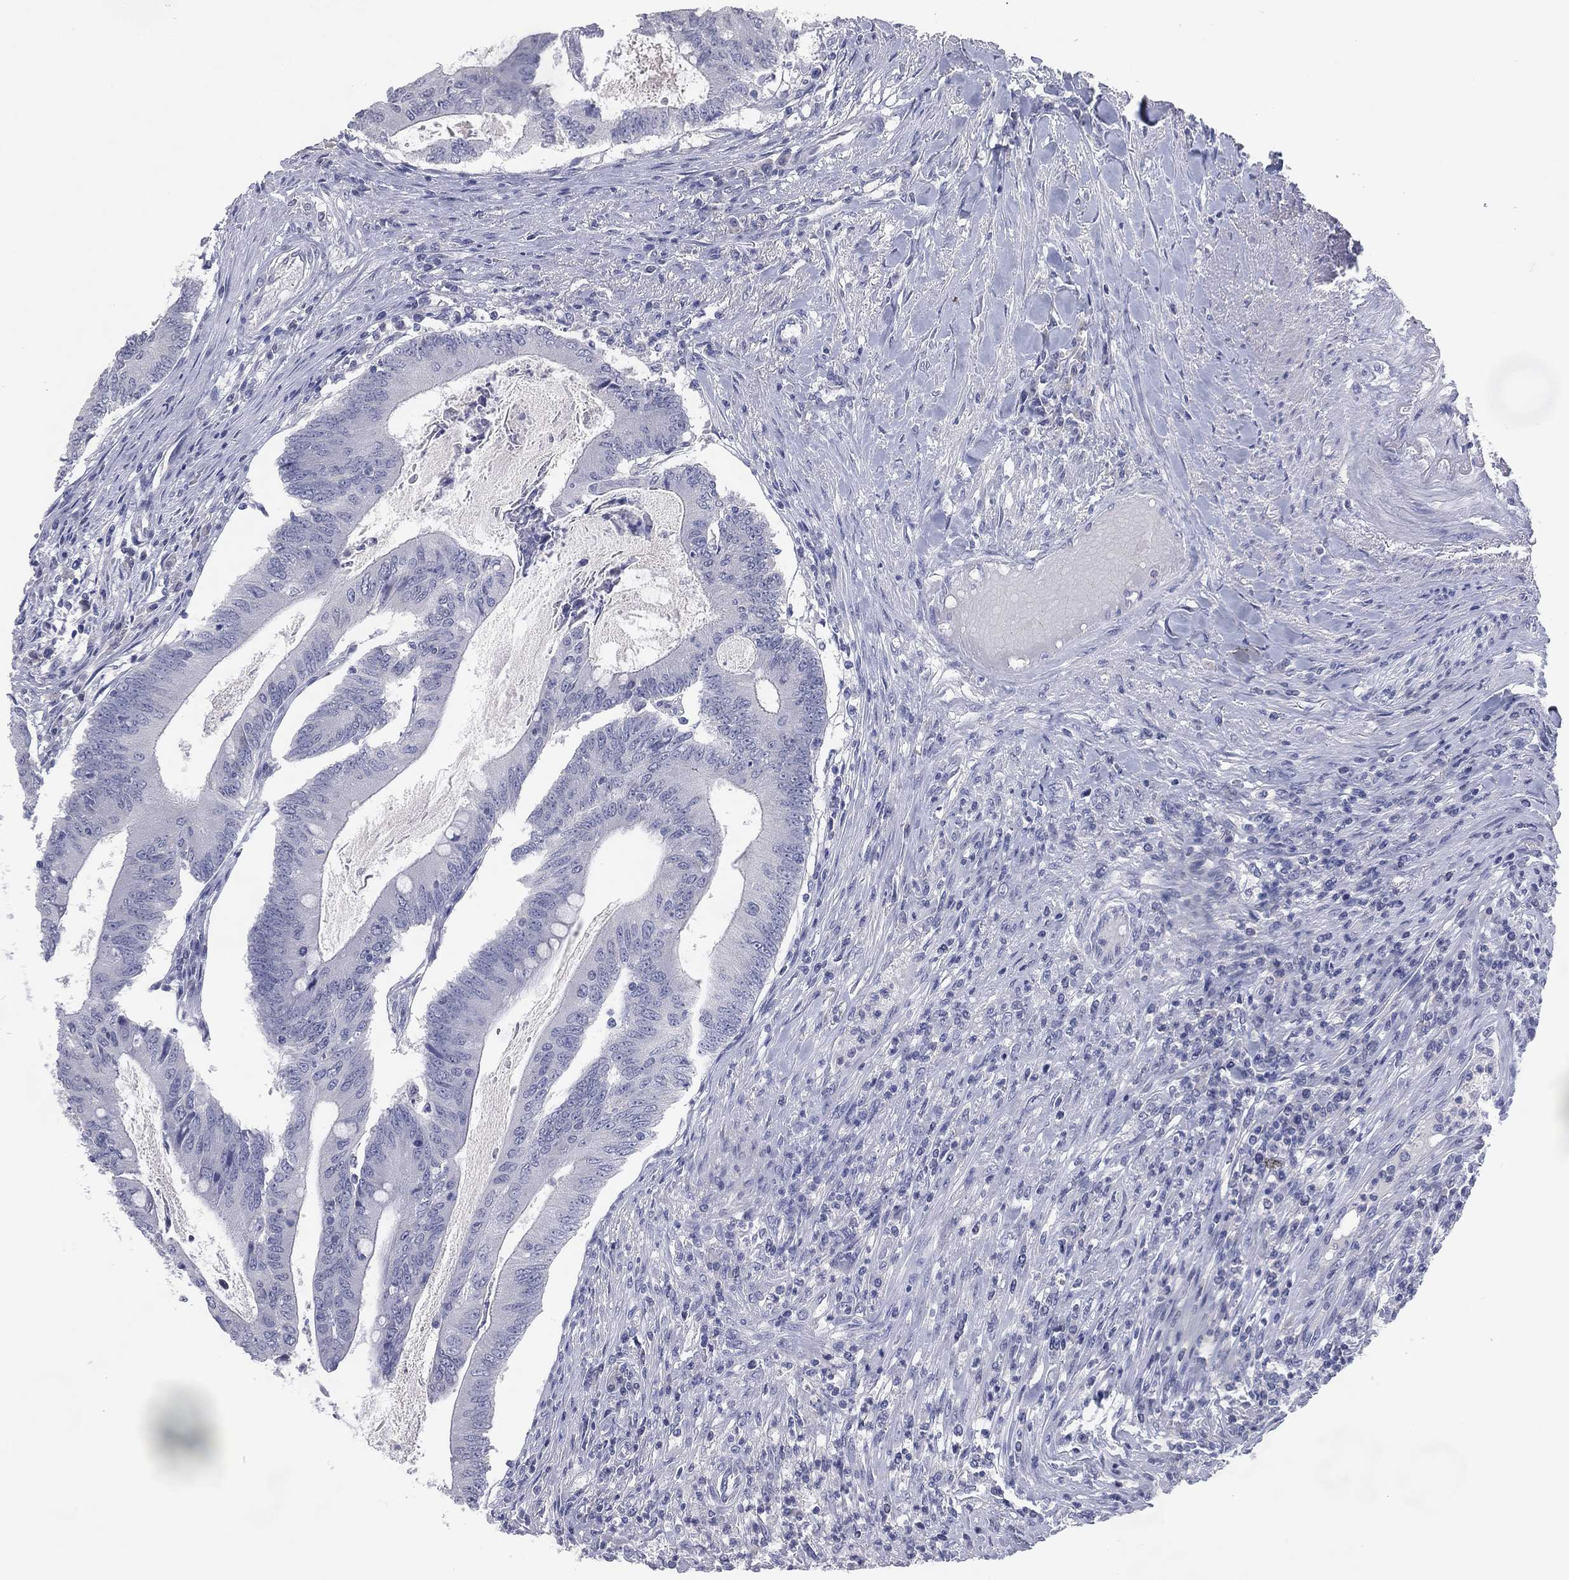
{"staining": {"intensity": "negative", "quantity": "none", "location": "none"}, "tissue": "colorectal cancer", "cell_type": "Tumor cells", "image_type": "cancer", "snomed": [{"axis": "morphology", "description": "Adenocarcinoma, NOS"}, {"axis": "topography", "description": "Colon"}], "caption": "DAB immunohistochemical staining of adenocarcinoma (colorectal) demonstrates no significant positivity in tumor cells.", "gene": "KRT35", "patient": {"sex": "female", "age": 70}}